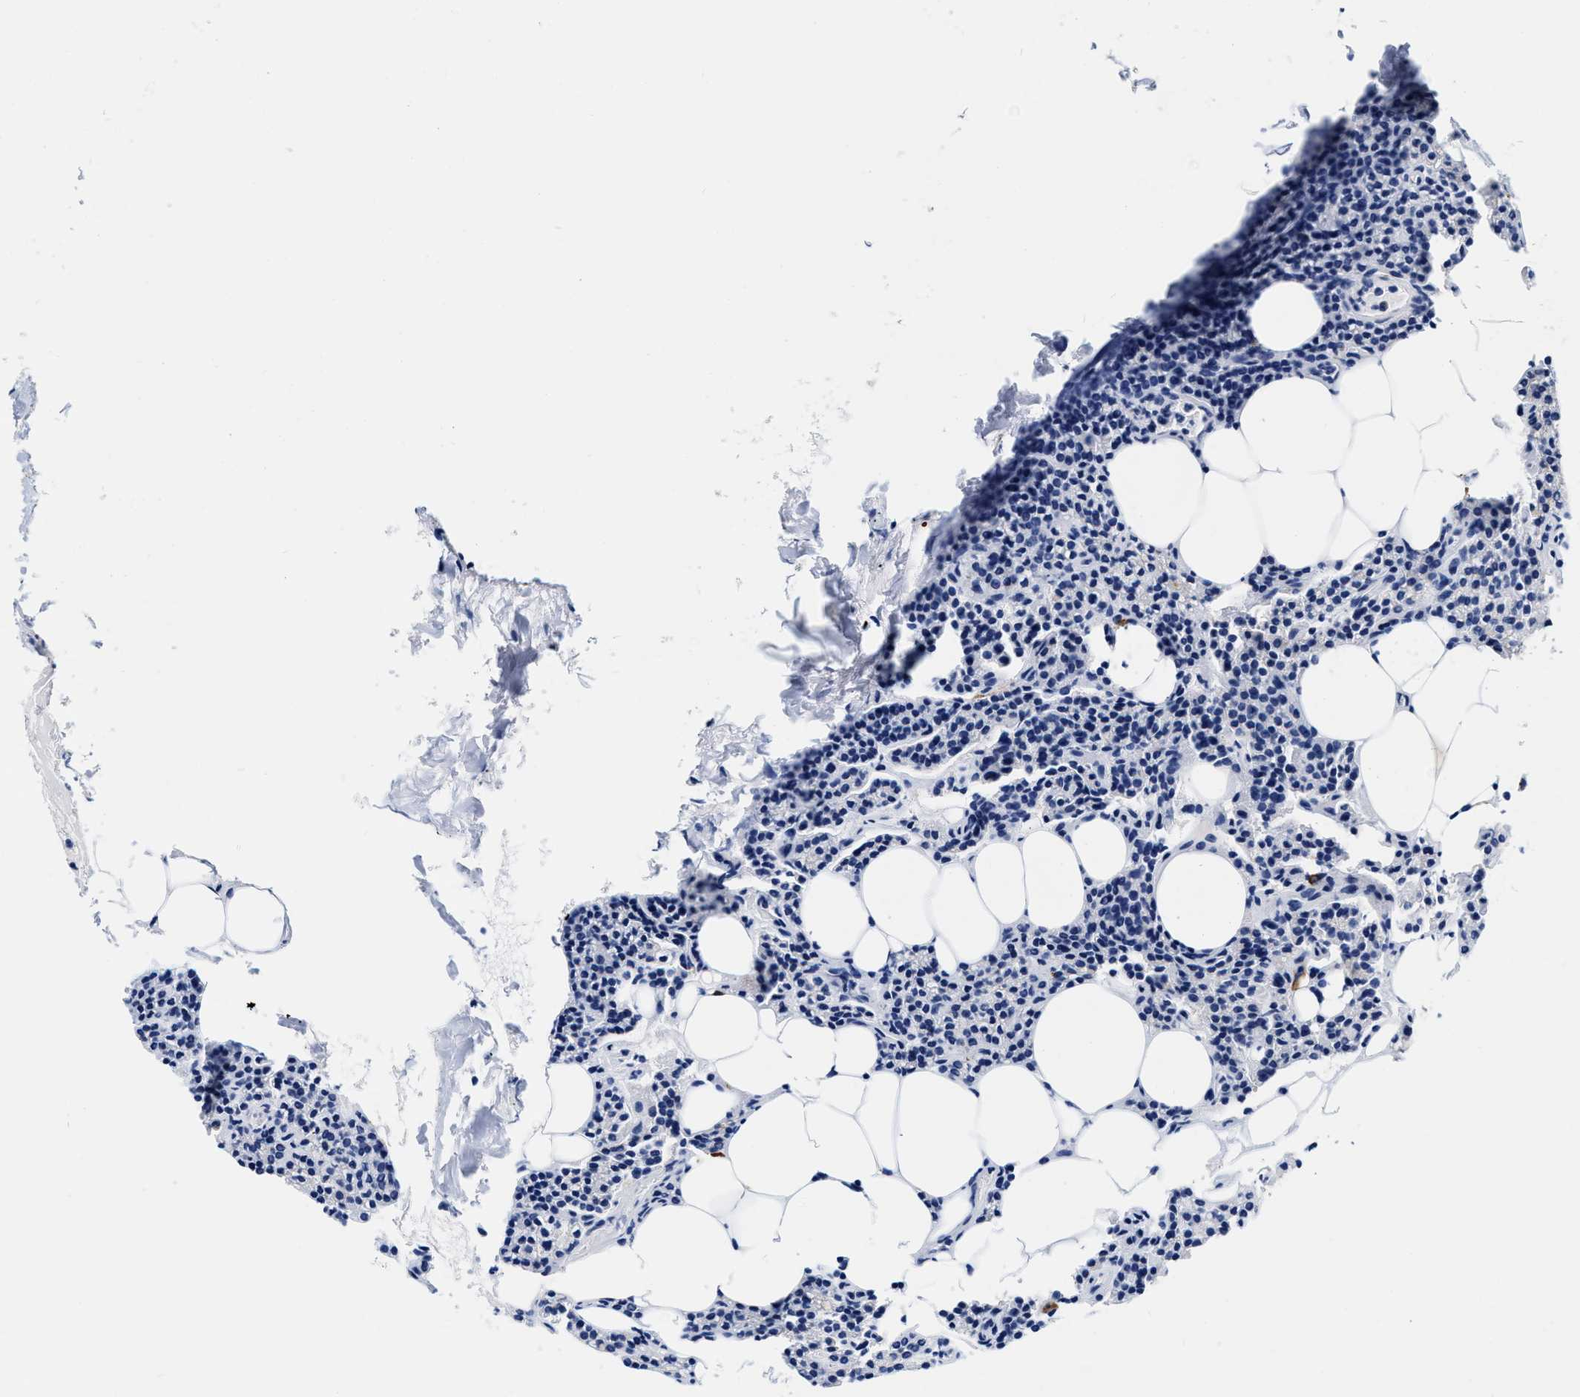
{"staining": {"intensity": "negative", "quantity": "none", "location": "none"}, "tissue": "parathyroid gland", "cell_type": "Glandular cells", "image_type": "normal", "snomed": [{"axis": "morphology", "description": "Normal tissue, NOS"}, {"axis": "morphology", "description": "Adenoma, NOS"}, {"axis": "topography", "description": "Parathyroid gland"}], "caption": "Human parathyroid gland stained for a protein using immunohistochemistry shows no expression in glandular cells.", "gene": "CER1", "patient": {"sex": "female", "age": 70}}